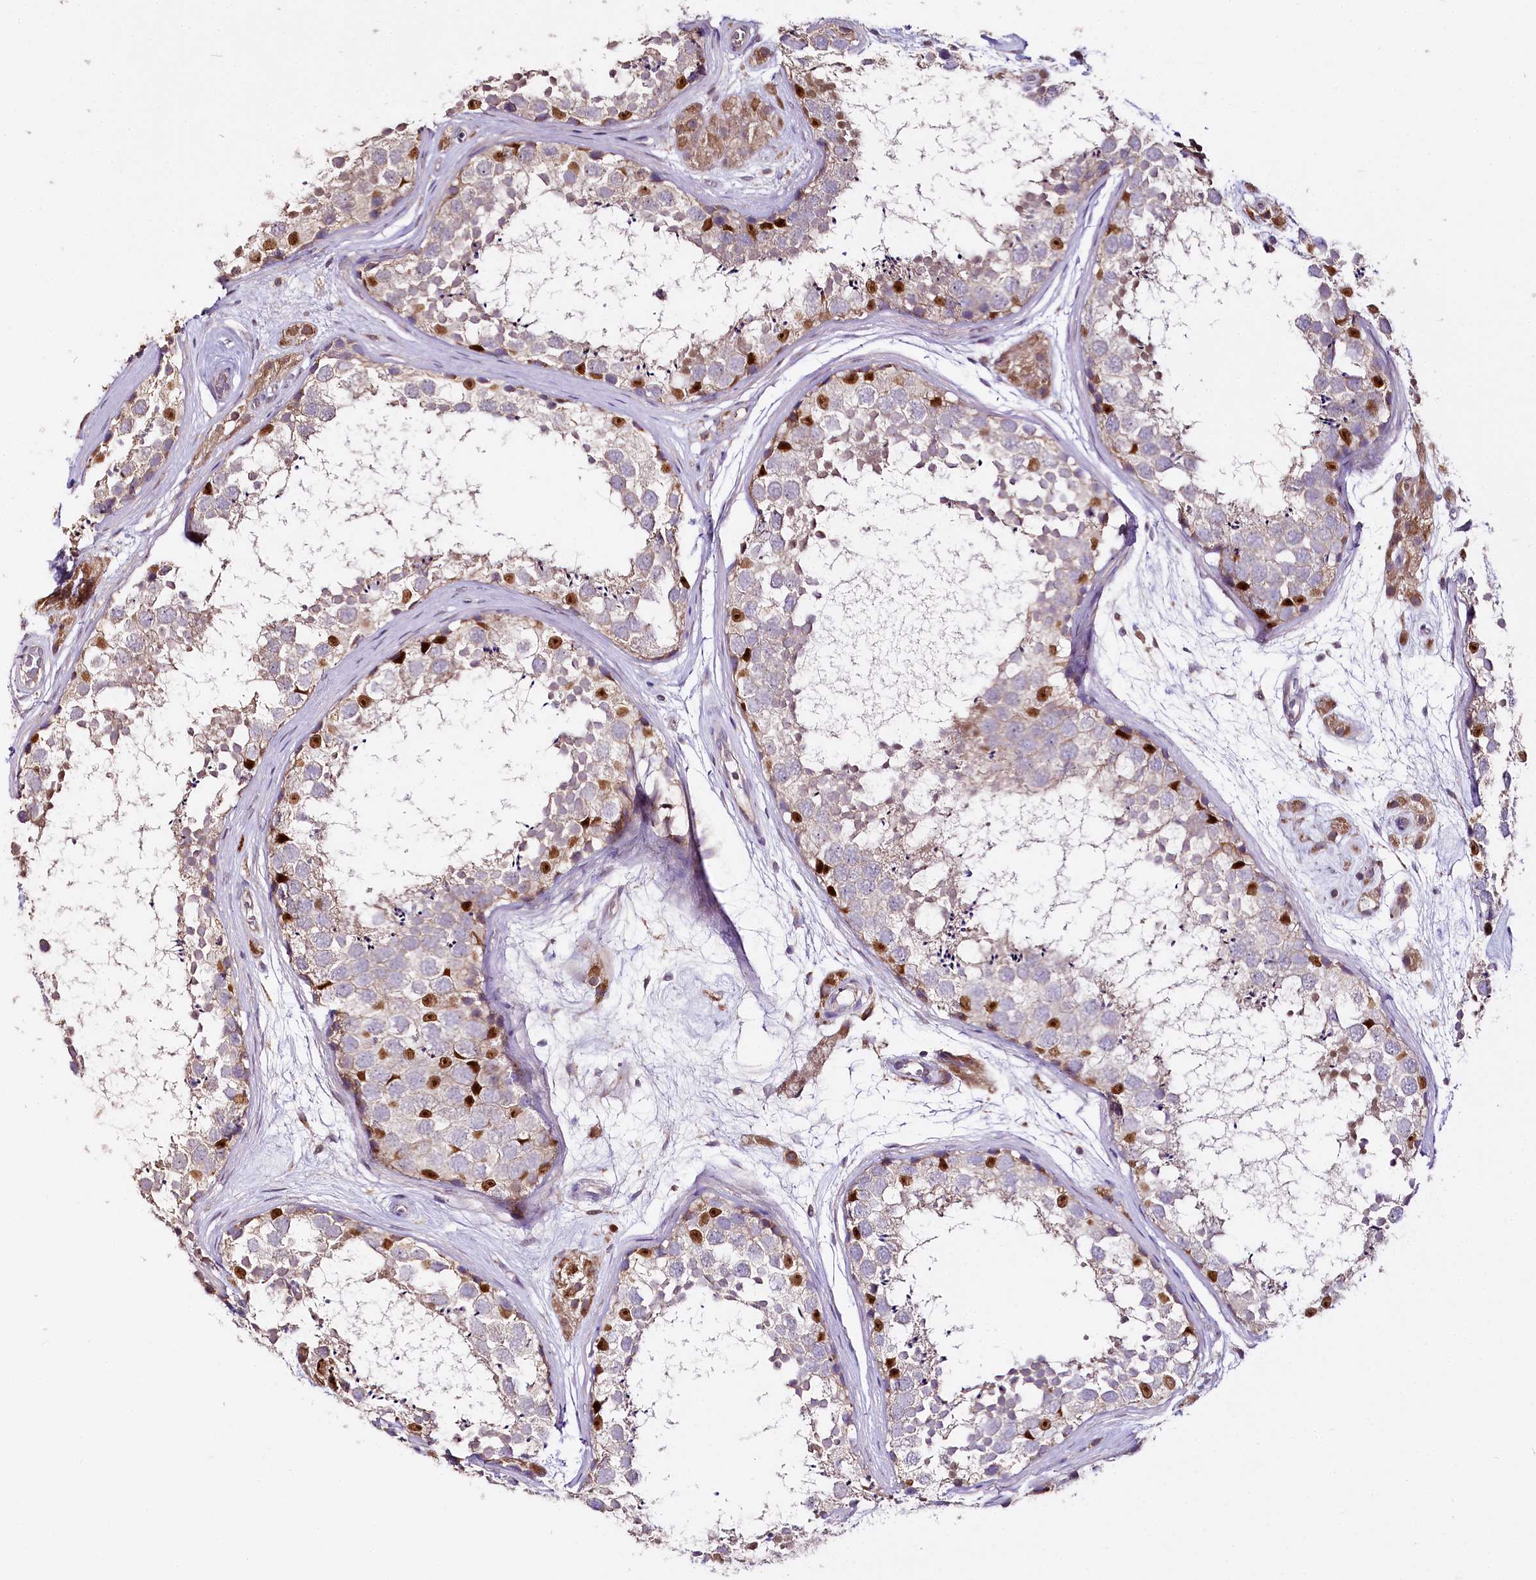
{"staining": {"intensity": "strong", "quantity": "<25%", "location": "nuclear"}, "tissue": "testis", "cell_type": "Cells in seminiferous ducts", "image_type": "normal", "snomed": [{"axis": "morphology", "description": "Normal tissue, NOS"}, {"axis": "topography", "description": "Testis"}], "caption": "The image exhibits a brown stain indicating the presence of a protein in the nuclear of cells in seminiferous ducts in testis.", "gene": "ZNF226", "patient": {"sex": "male", "age": 56}}